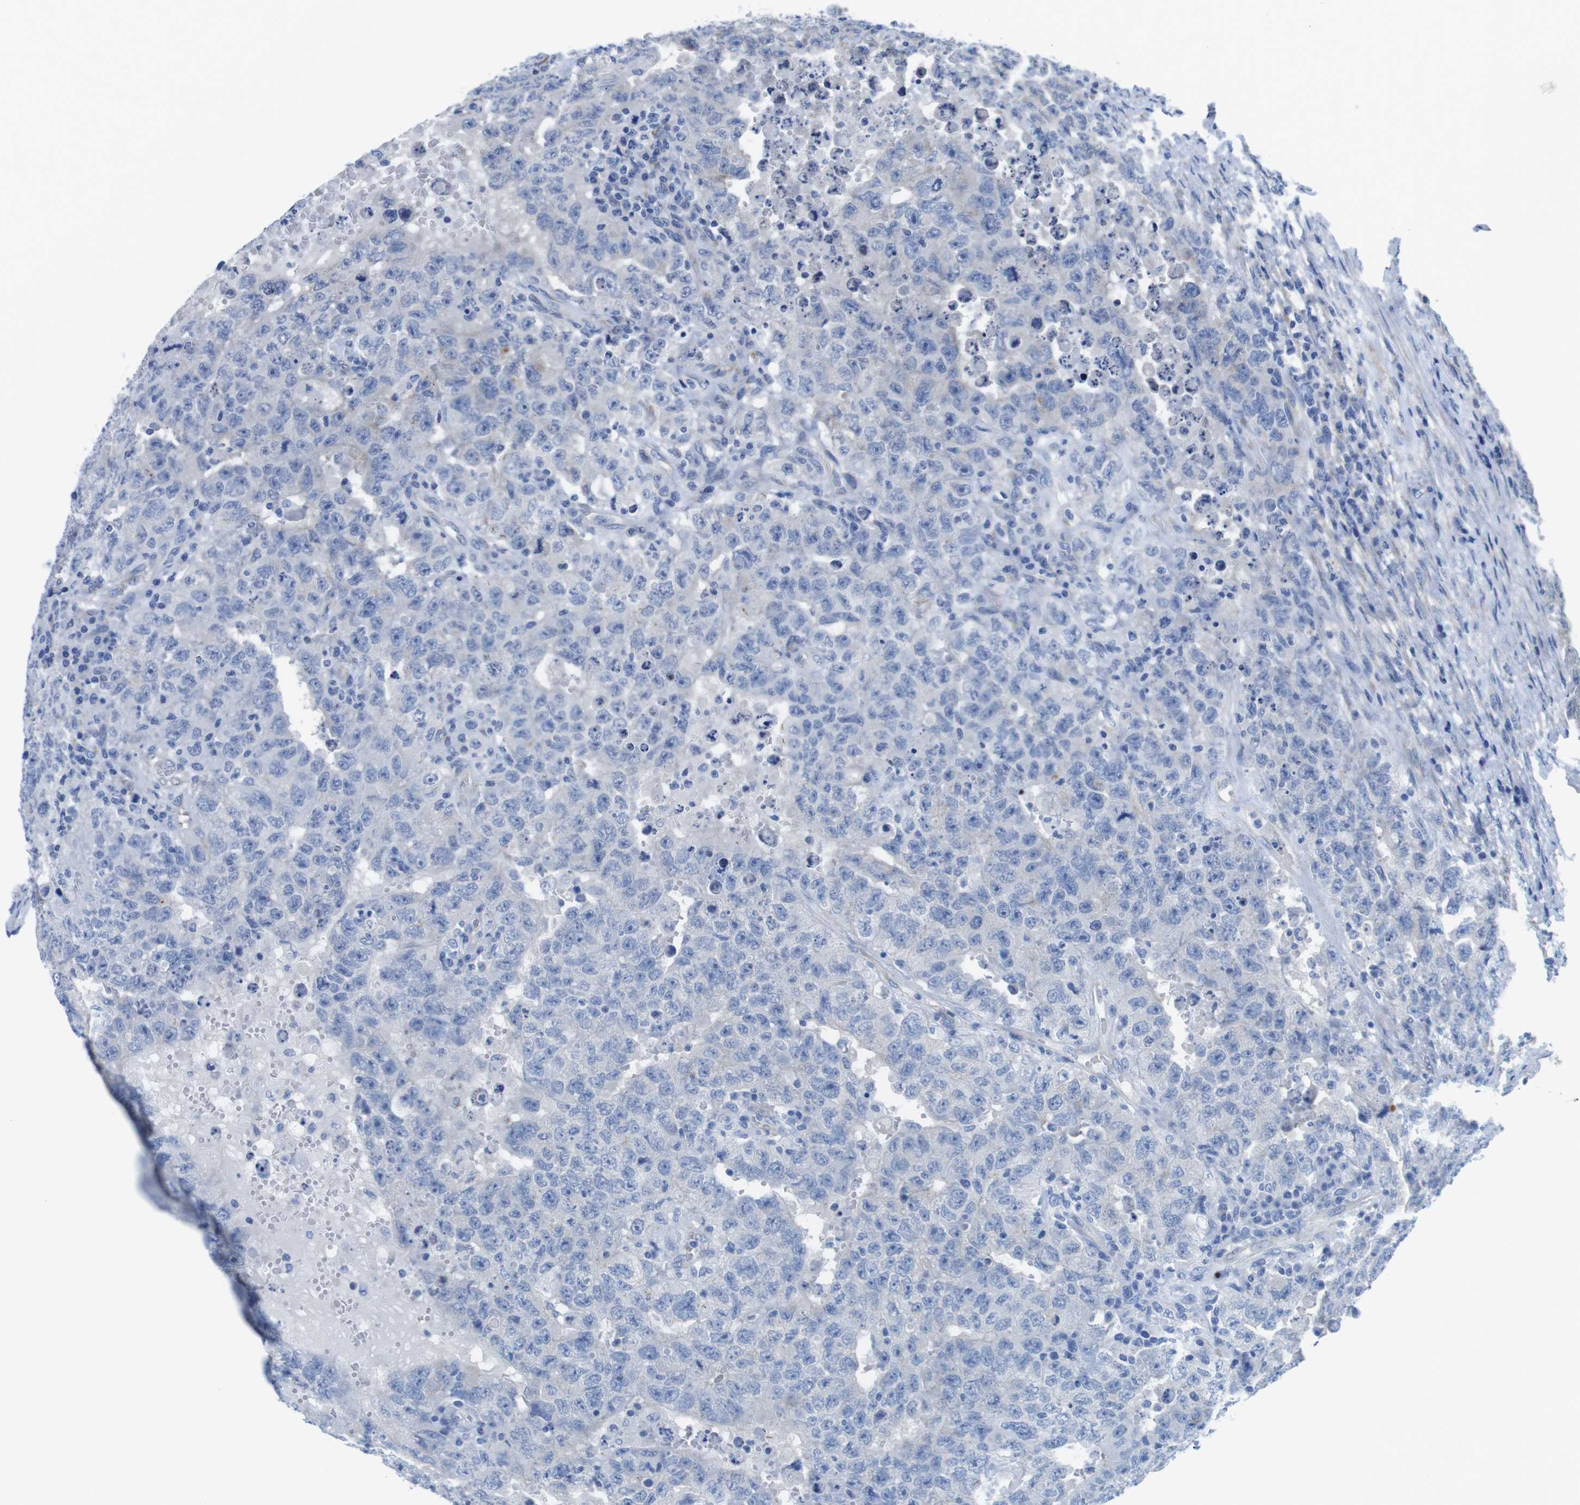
{"staining": {"intensity": "negative", "quantity": "none", "location": "none"}, "tissue": "testis cancer", "cell_type": "Tumor cells", "image_type": "cancer", "snomed": [{"axis": "morphology", "description": "Carcinoma, Embryonal, NOS"}, {"axis": "topography", "description": "Testis"}], "caption": "High magnification brightfield microscopy of testis cancer (embryonal carcinoma) stained with DAB (3,3'-diaminobenzidine) (brown) and counterstained with hematoxylin (blue): tumor cells show no significant positivity.", "gene": "CDH8", "patient": {"sex": "male", "age": 26}}